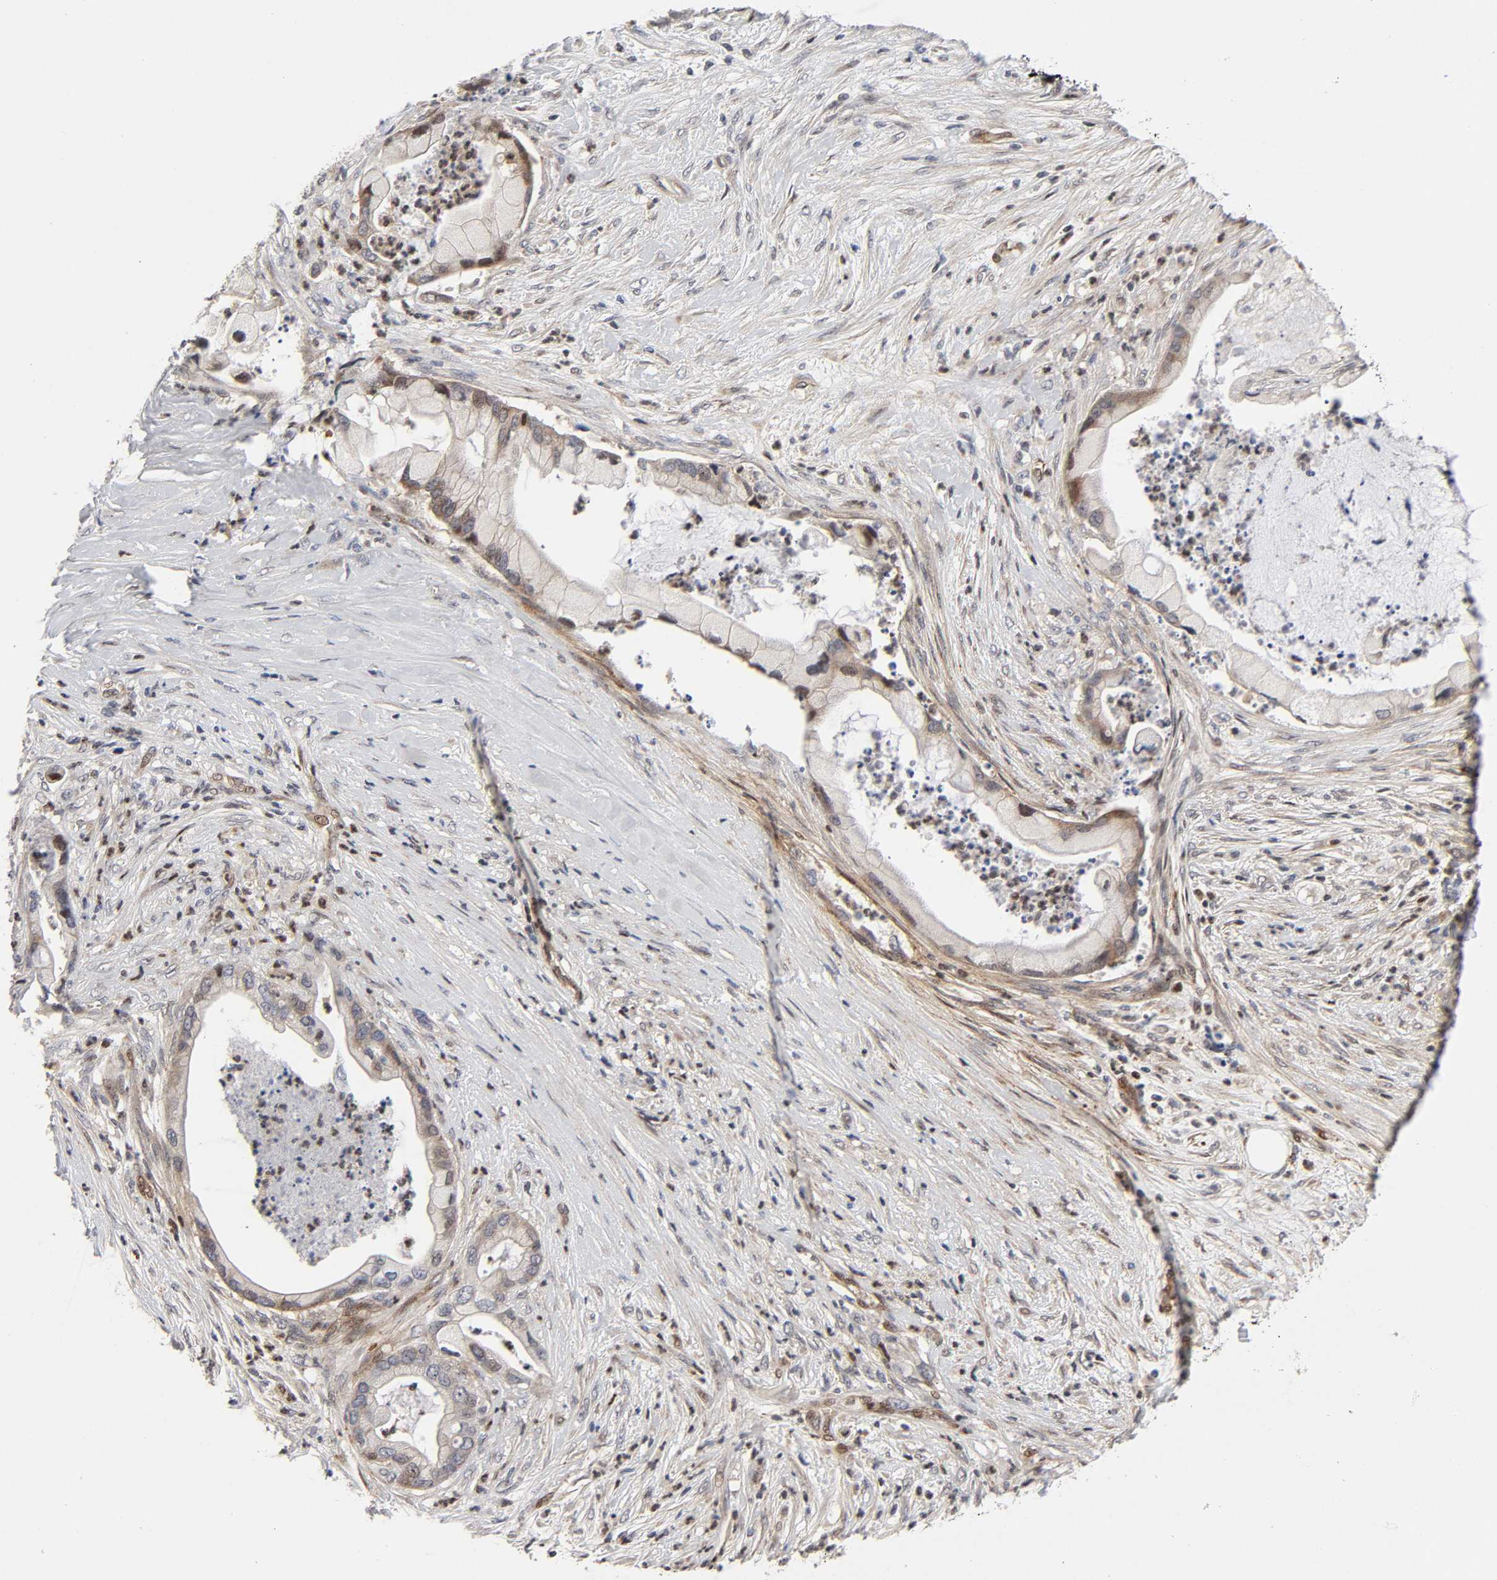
{"staining": {"intensity": "moderate", "quantity": "25%-75%", "location": "cytoplasmic/membranous,nuclear"}, "tissue": "pancreatic cancer", "cell_type": "Tumor cells", "image_type": "cancer", "snomed": [{"axis": "morphology", "description": "Adenocarcinoma, NOS"}, {"axis": "topography", "description": "Pancreas"}], "caption": "Human pancreatic cancer (adenocarcinoma) stained with a brown dye reveals moderate cytoplasmic/membranous and nuclear positive expression in approximately 25%-75% of tumor cells.", "gene": "STK38", "patient": {"sex": "female", "age": 59}}